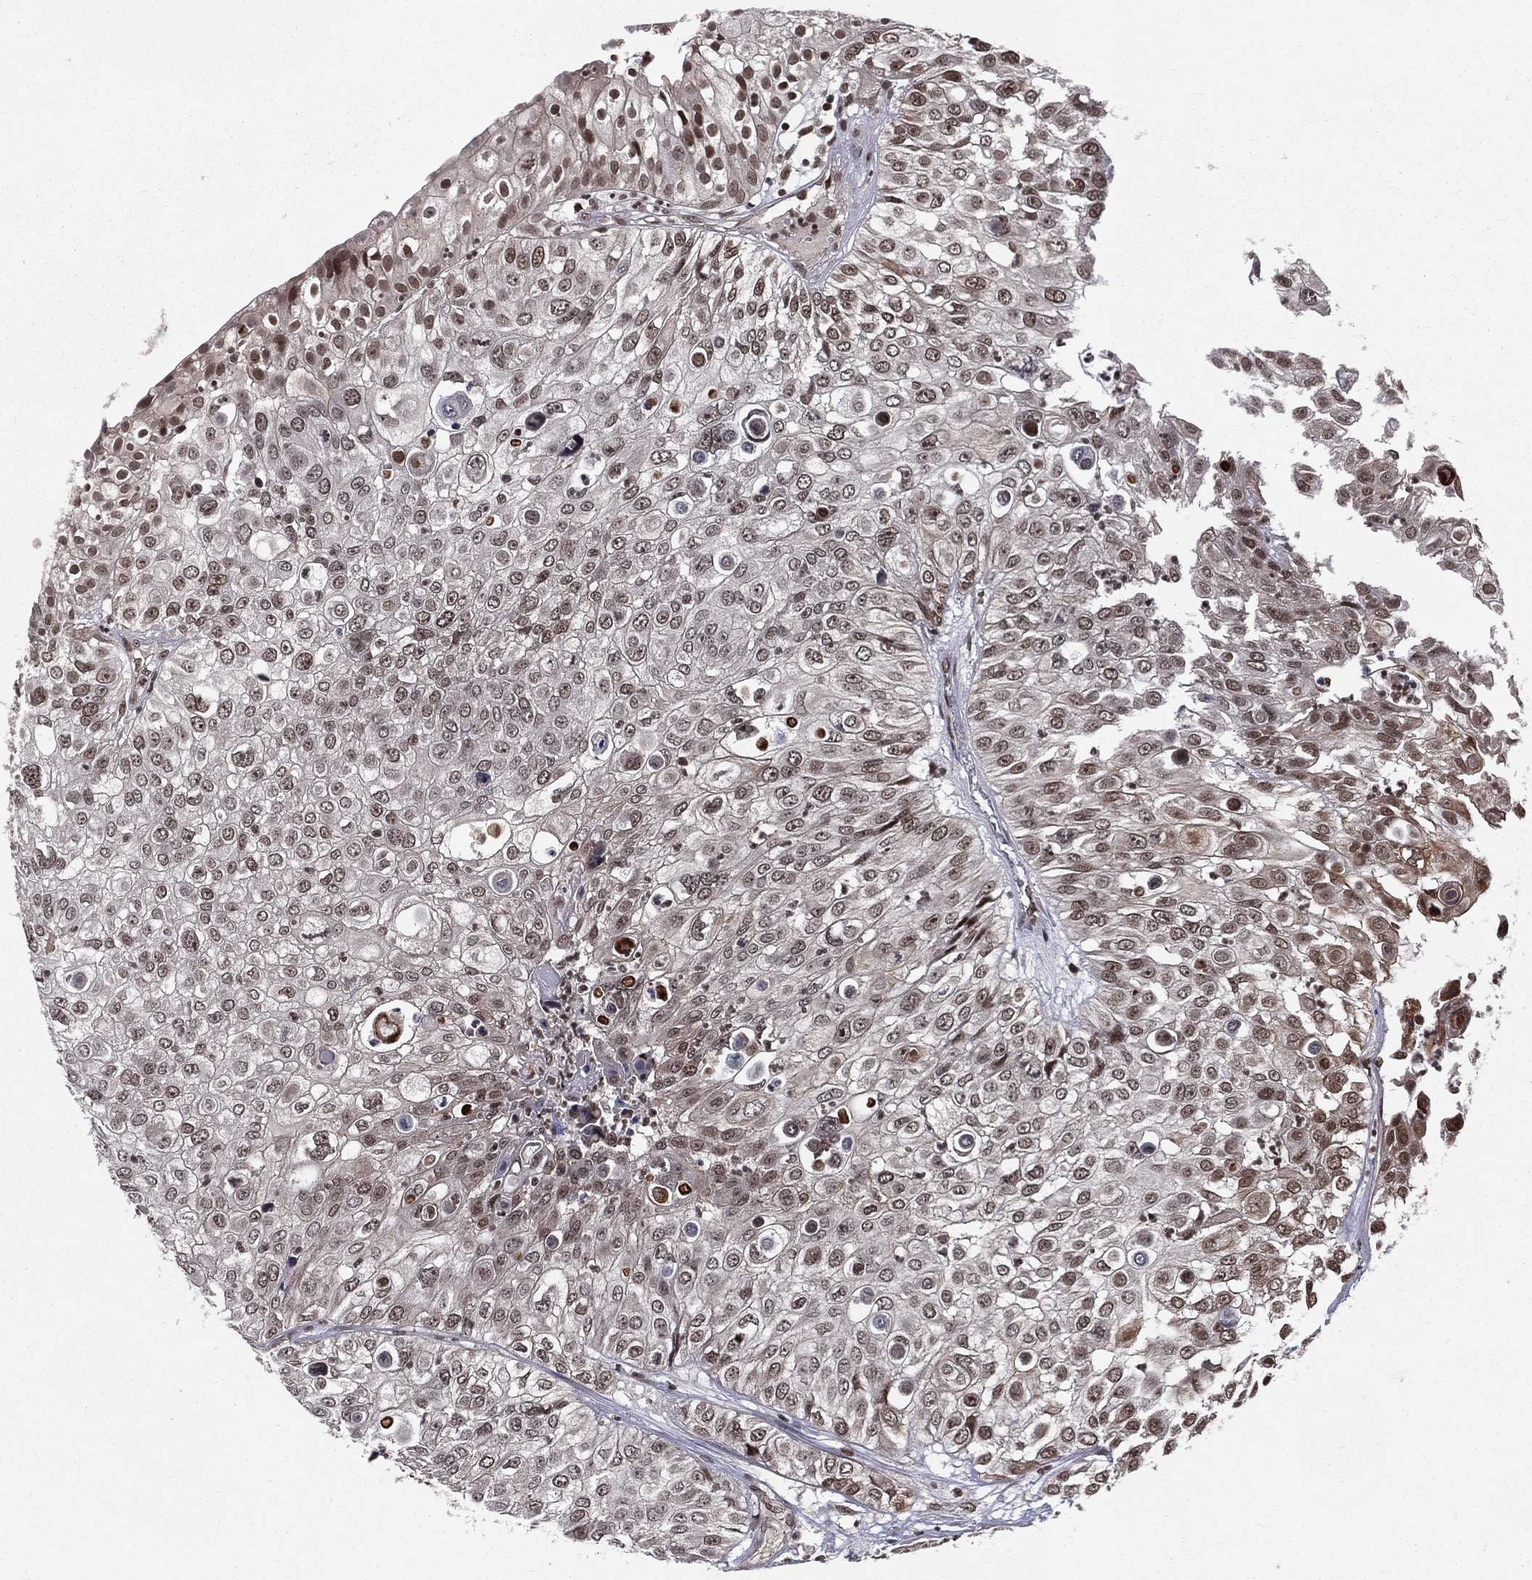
{"staining": {"intensity": "moderate", "quantity": "25%-75%", "location": "nuclear"}, "tissue": "urothelial cancer", "cell_type": "Tumor cells", "image_type": "cancer", "snomed": [{"axis": "morphology", "description": "Urothelial carcinoma, High grade"}, {"axis": "topography", "description": "Urinary bladder"}], "caption": "Protein staining of high-grade urothelial carcinoma tissue reveals moderate nuclear expression in about 25%-75% of tumor cells.", "gene": "SMC3", "patient": {"sex": "female", "age": 79}}